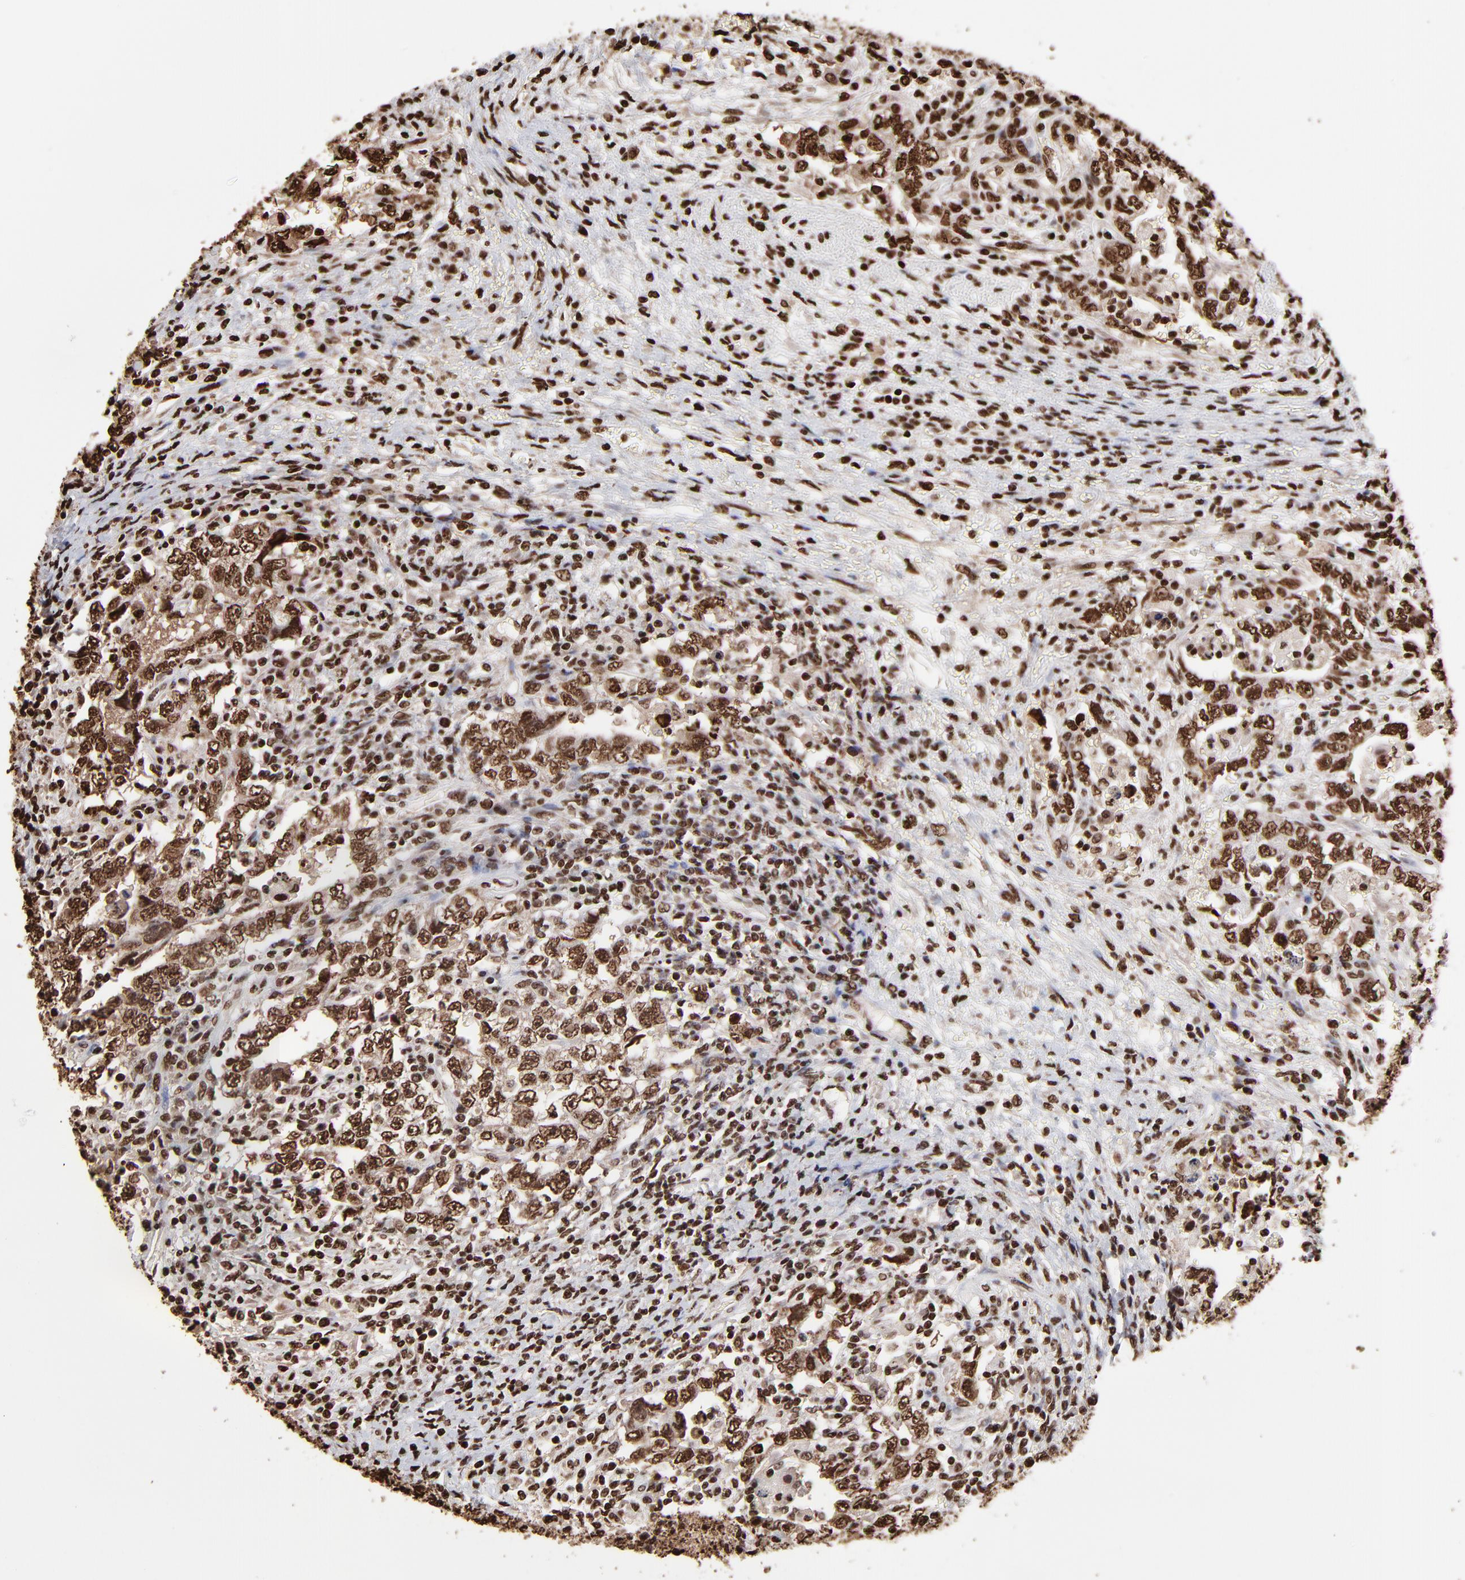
{"staining": {"intensity": "strong", "quantity": ">75%", "location": "nuclear"}, "tissue": "testis cancer", "cell_type": "Tumor cells", "image_type": "cancer", "snomed": [{"axis": "morphology", "description": "Carcinoma, Embryonal, NOS"}, {"axis": "topography", "description": "Testis"}], "caption": "Brown immunohistochemical staining in testis embryonal carcinoma exhibits strong nuclear positivity in about >75% of tumor cells.", "gene": "ZNF544", "patient": {"sex": "male", "age": 26}}